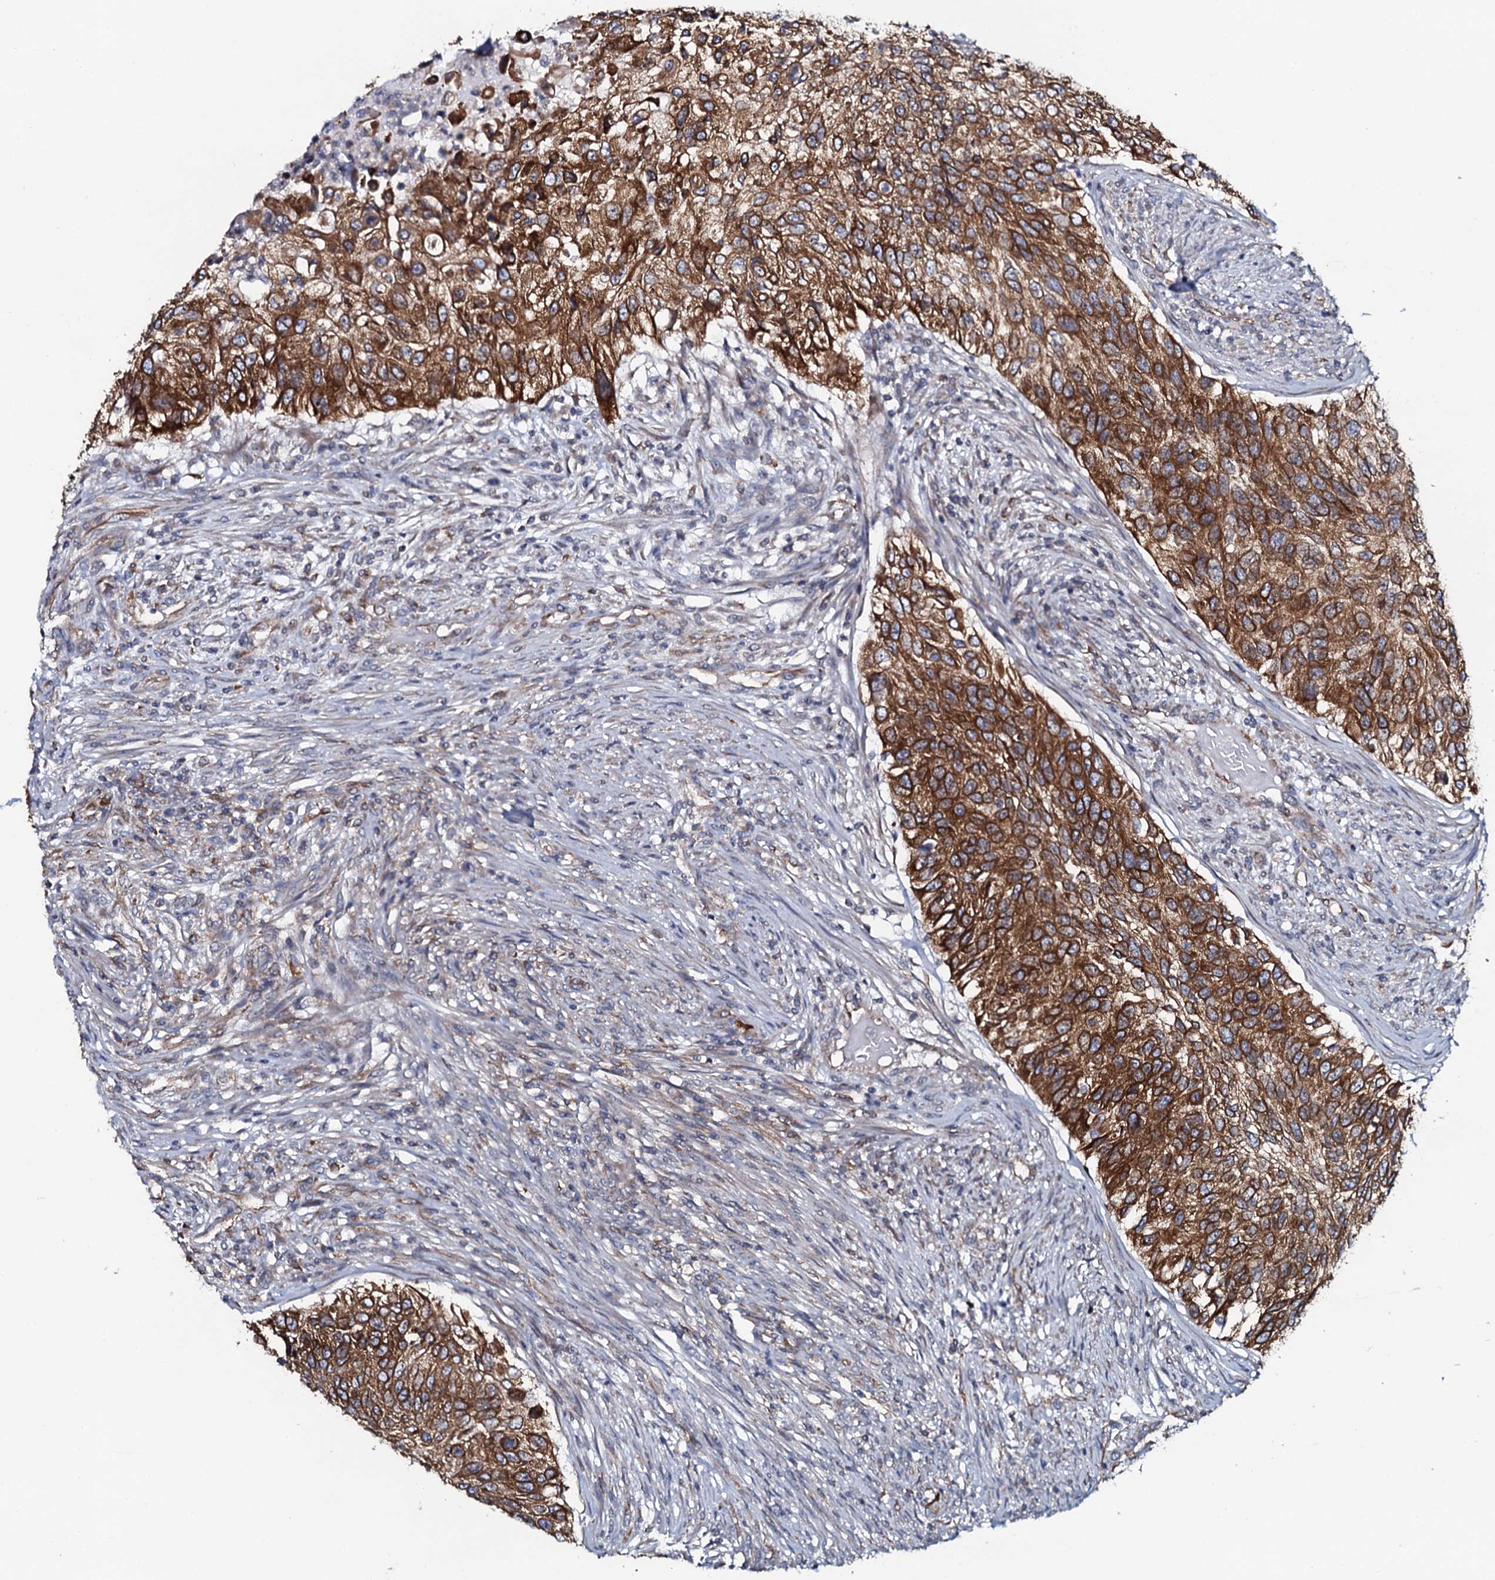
{"staining": {"intensity": "strong", "quantity": ">75%", "location": "cytoplasmic/membranous"}, "tissue": "urothelial cancer", "cell_type": "Tumor cells", "image_type": "cancer", "snomed": [{"axis": "morphology", "description": "Urothelial carcinoma, High grade"}, {"axis": "topography", "description": "Urinary bladder"}], "caption": "This image shows immunohistochemistry (IHC) staining of human urothelial cancer, with high strong cytoplasmic/membranous staining in about >75% of tumor cells.", "gene": "TMEM151A", "patient": {"sex": "female", "age": 60}}